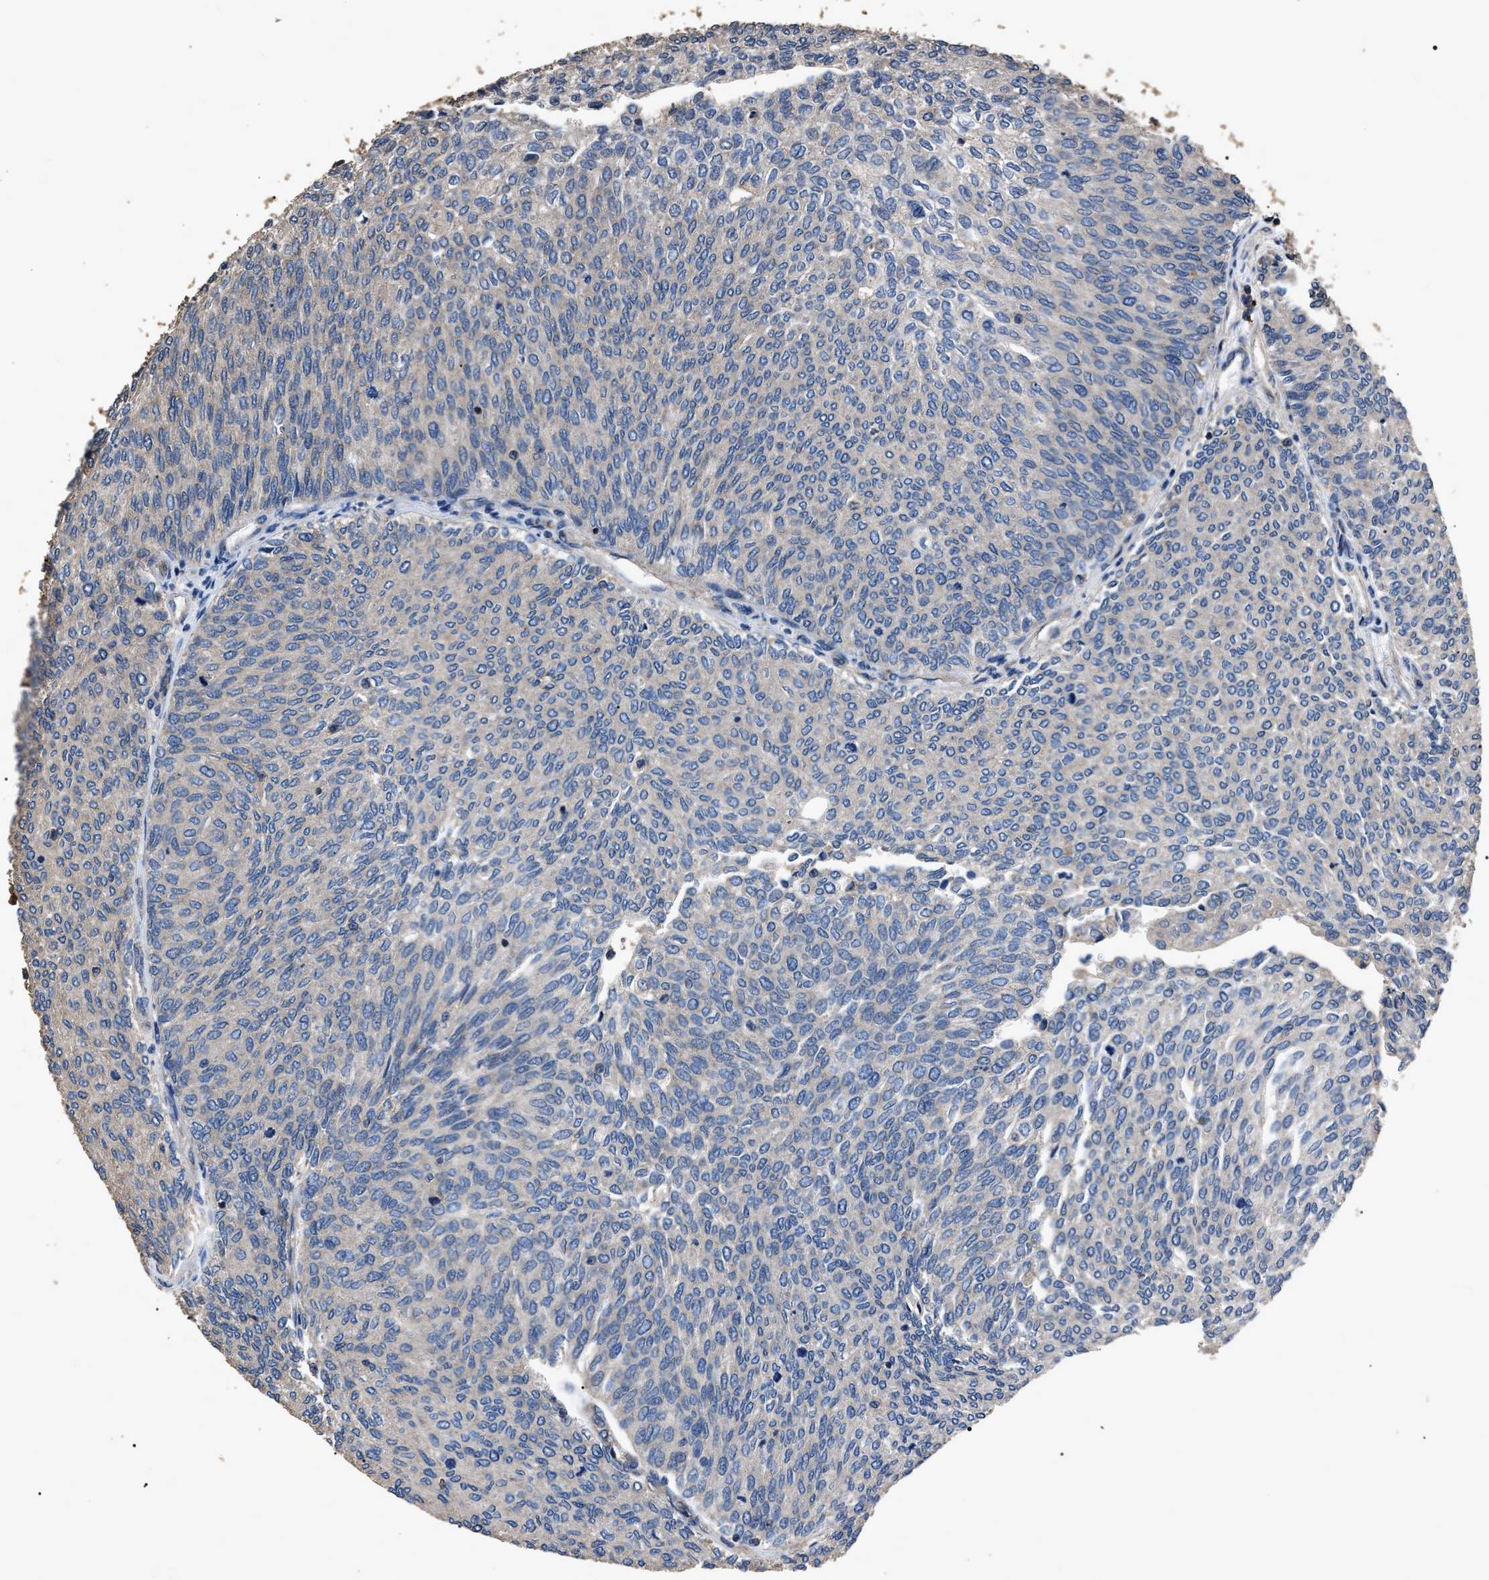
{"staining": {"intensity": "weak", "quantity": "<25%", "location": "cytoplasmic/membranous"}, "tissue": "urothelial cancer", "cell_type": "Tumor cells", "image_type": "cancer", "snomed": [{"axis": "morphology", "description": "Urothelial carcinoma, Low grade"}, {"axis": "topography", "description": "Urinary bladder"}], "caption": "Immunohistochemistry (IHC) of human low-grade urothelial carcinoma exhibits no positivity in tumor cells.", "gene": "RNF216", "patient": {"sex": "female", "age": 79}}